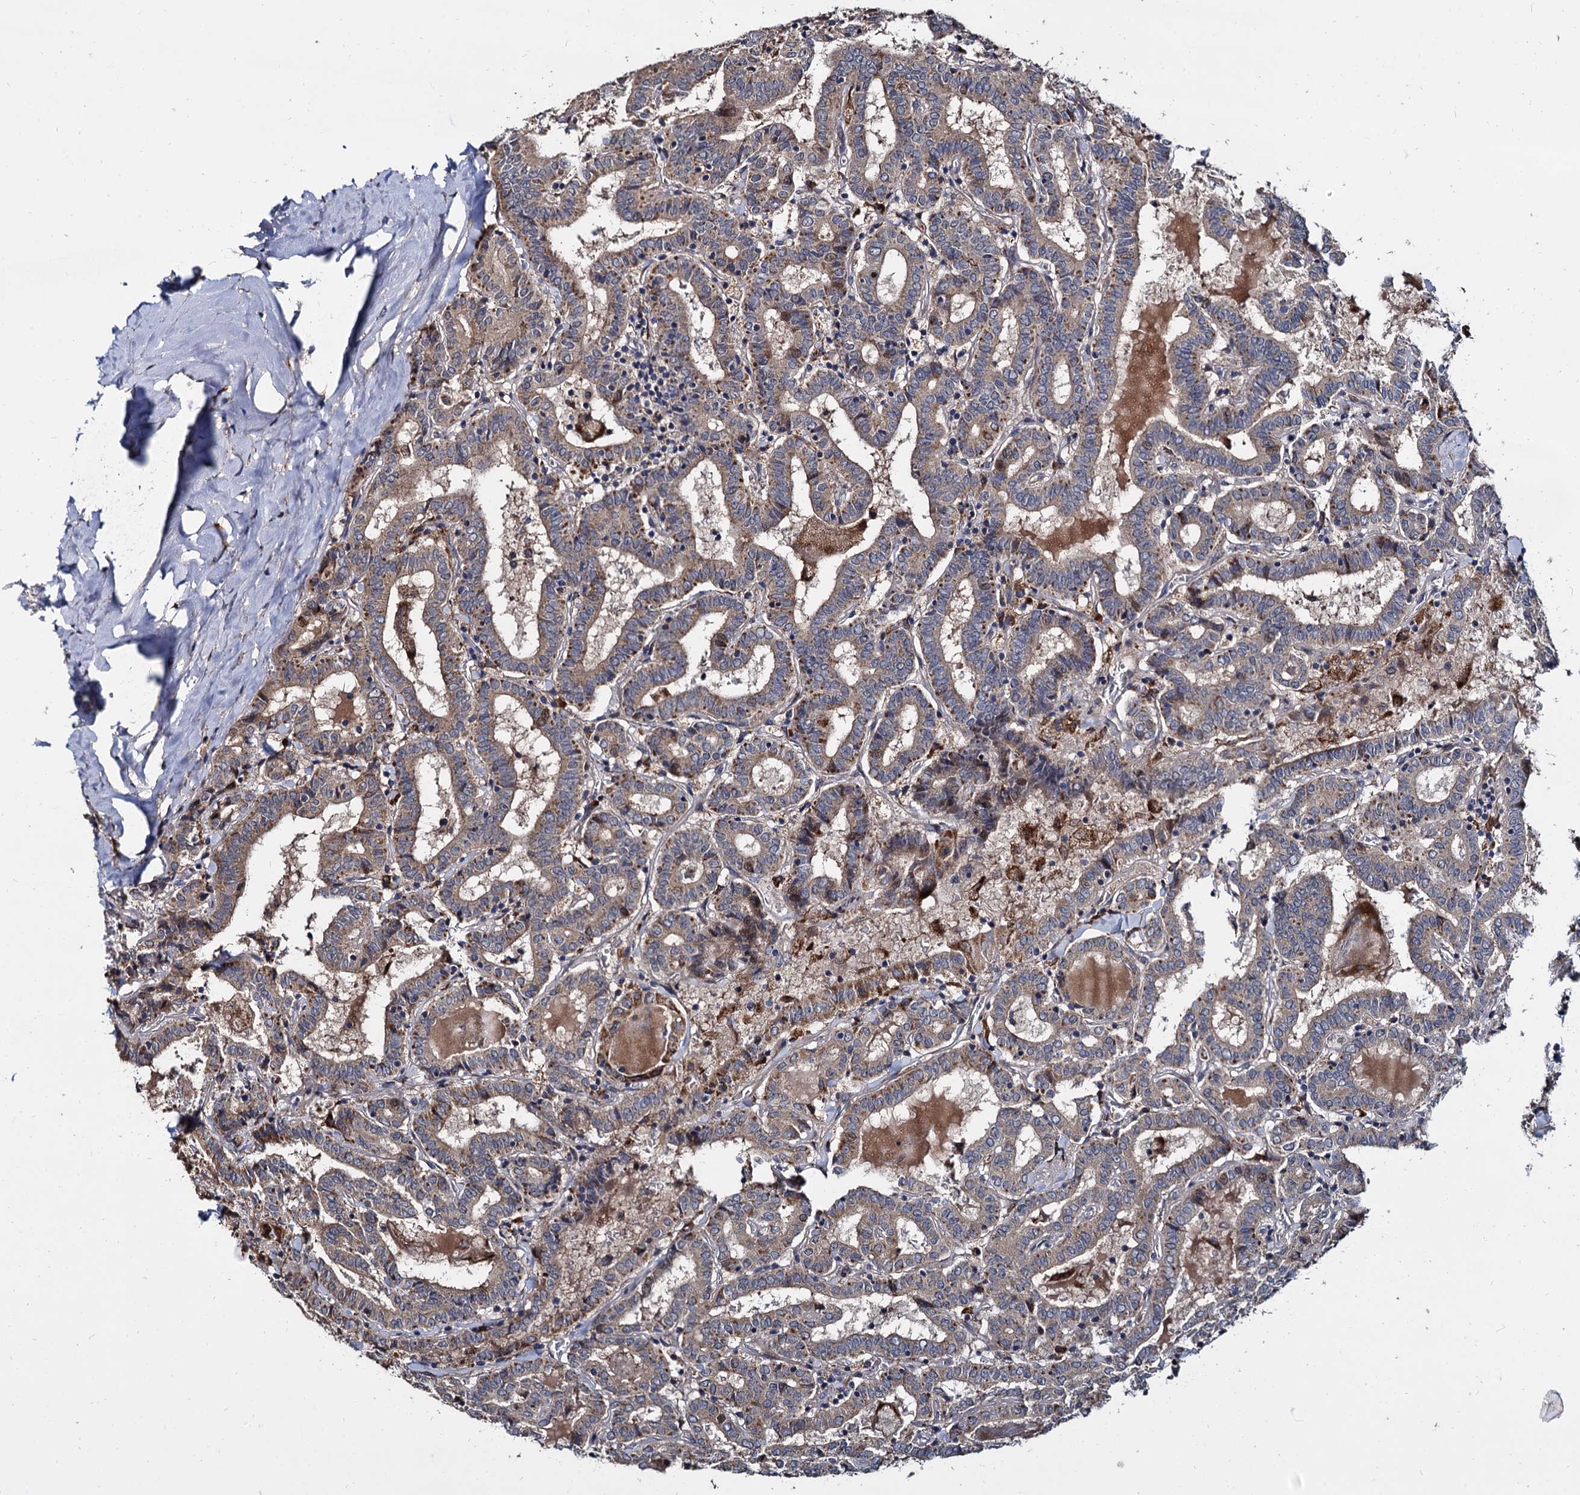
{"staining": {"intensity": "weak", "quantity": "25%-75%", "location": "cytoplasmic/membranous"}, "tissue": "thyroid cancer", "cell_type": "Tumor cells", "image_type": "cancer", "snomed": [{"axis": "morphology", "description": "Papillary adenocarcinoma, NOS"}, {"axis": "topography", "description": "Thyroid gland"}], "caption": "The micrograph displays staining of thyroid papillary adenocarcinoma, revealing weak cytoplasmic/membranous protein staining (brown color) within tumor cells.", "gene": "WWC3", "patient": {"sex": "female", "age": 72}}